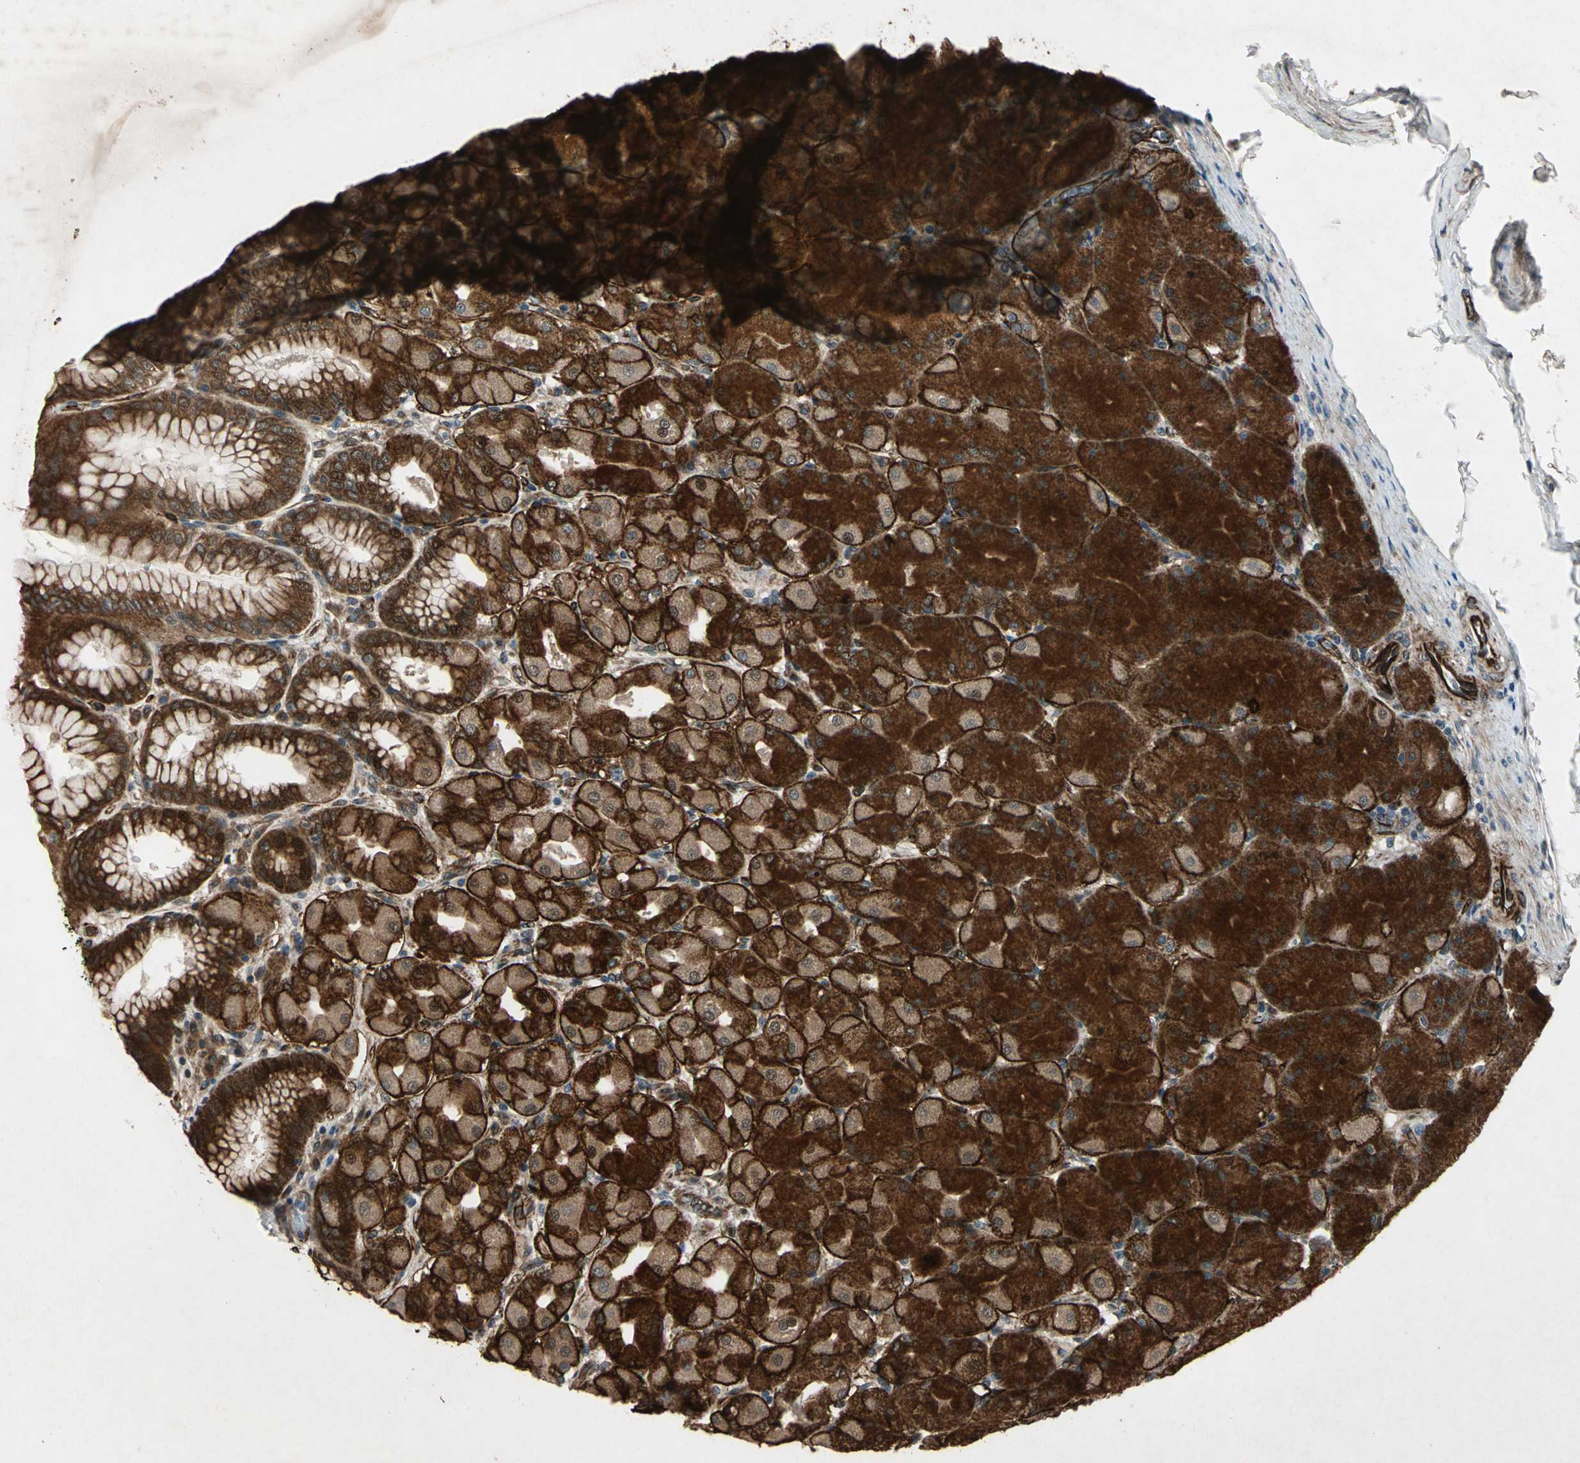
{"staining": {"intensity": "strong", "quantity": ">75%", "location": "cytoplasmic/membranous,nuclear"}, "tissue": "stomach", "cell_type": "Glandular cells", "image_type": "normal", "snomed": [{"axis": "morphology", "description": "Normal tissue, NOS"}, {"axis": "topography", "description": "Stomach, upper"}], "caption": "The photomicrograph reveals staining of unremarkable stomach, revealing strong cytoplasmic/membranous,nuclear protein expression (brown color) within glandular cells.", "gene": "EXD2", "patient": {"sex": "female", "age": 56}}